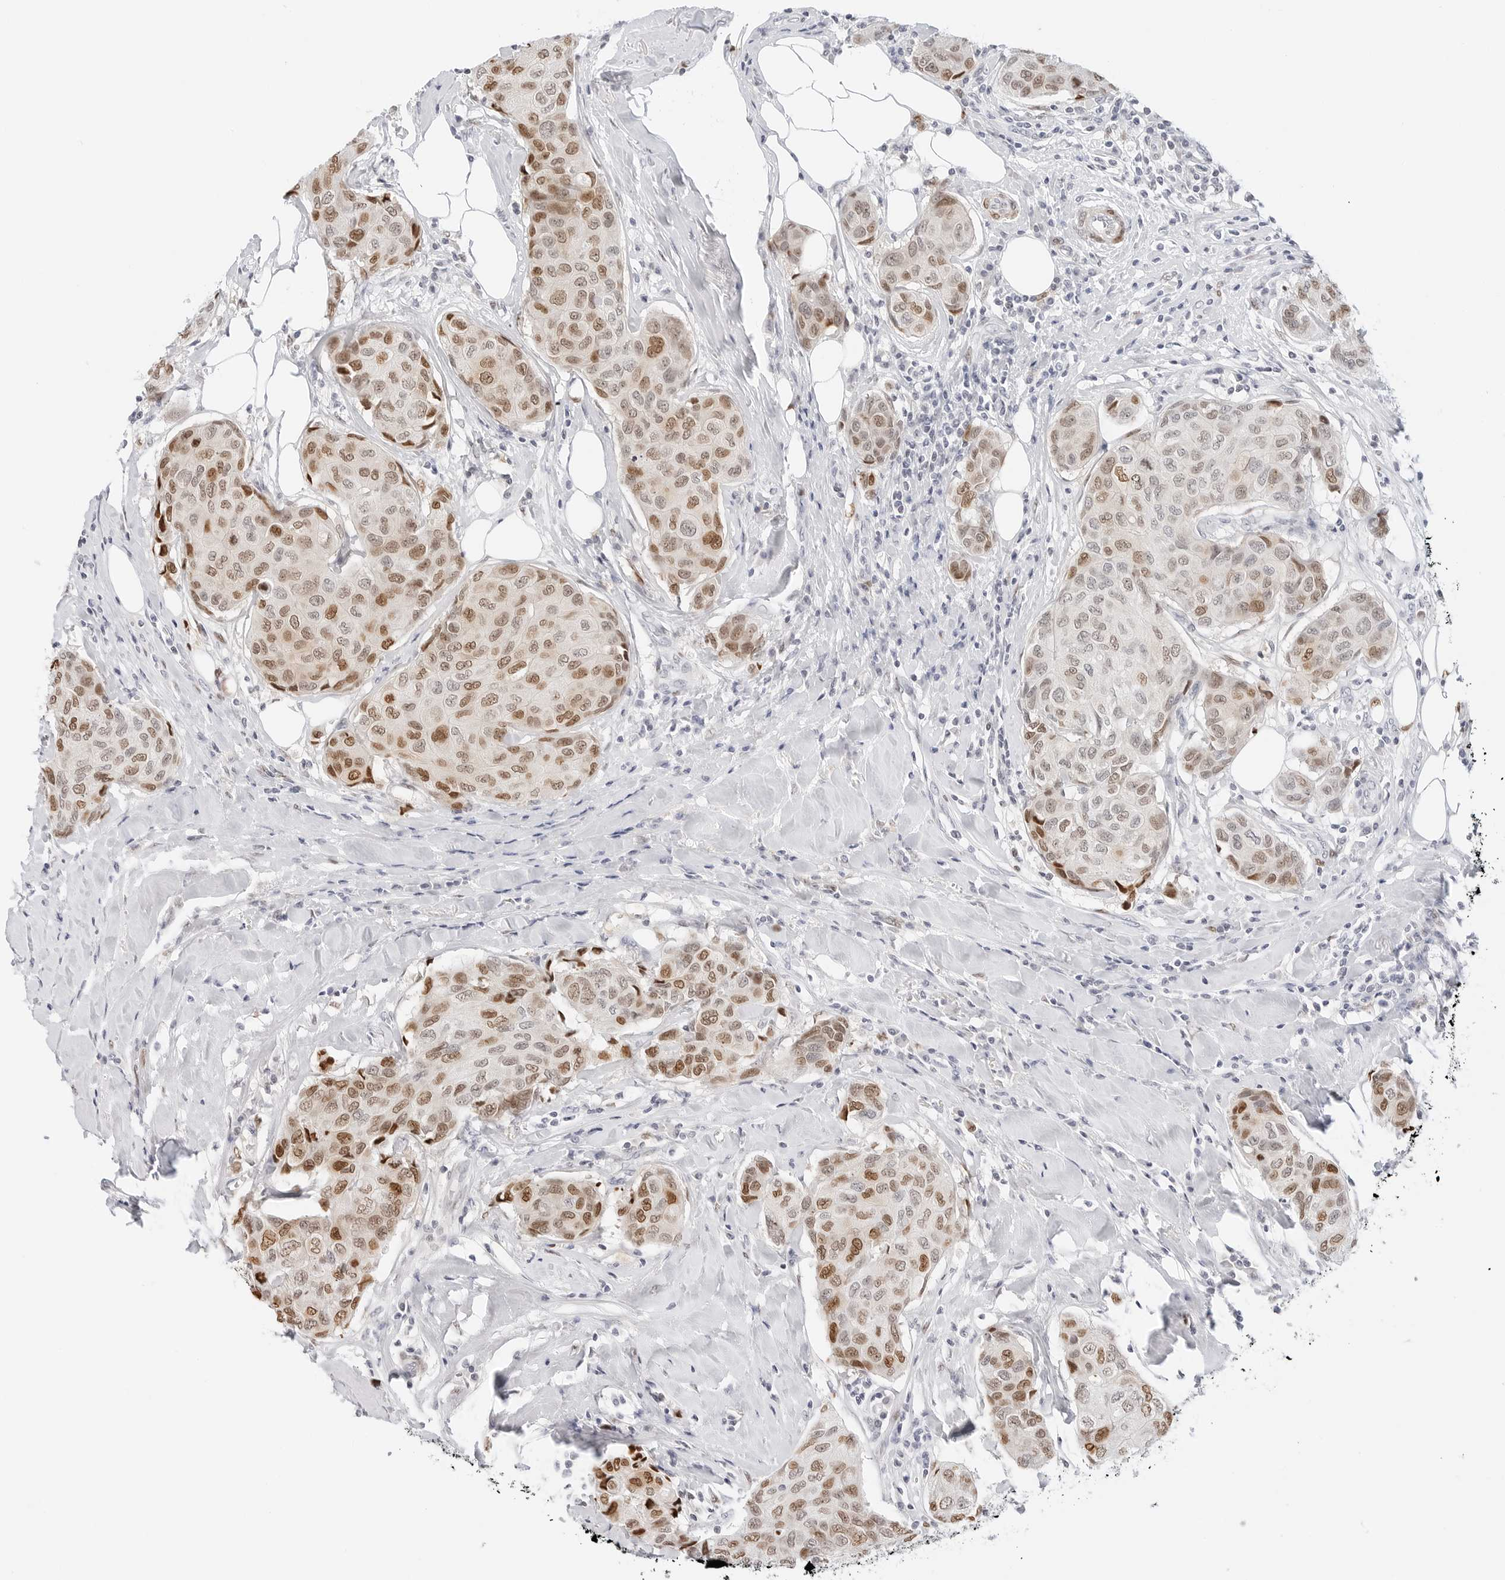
{"staining": {"intensity": "moderate", "quantity": ">75%", "location": "nuclear"}, "tissue": "breast cancer", "cell_type": "Tumor cells", "image_type": "cancer", "snomed": [{"axis": "morphology", "description": "Duct carcinoma"}, {"axis": "topography", "description": "Breast"}], "caption": "An image of human breast cancer (invasive ductal carcinoma) stained for a protein shows moderate nuclear brown staining in tumor cells.", "gene": "SPIDR", "patient": {"sex": "female", "age": 80}}